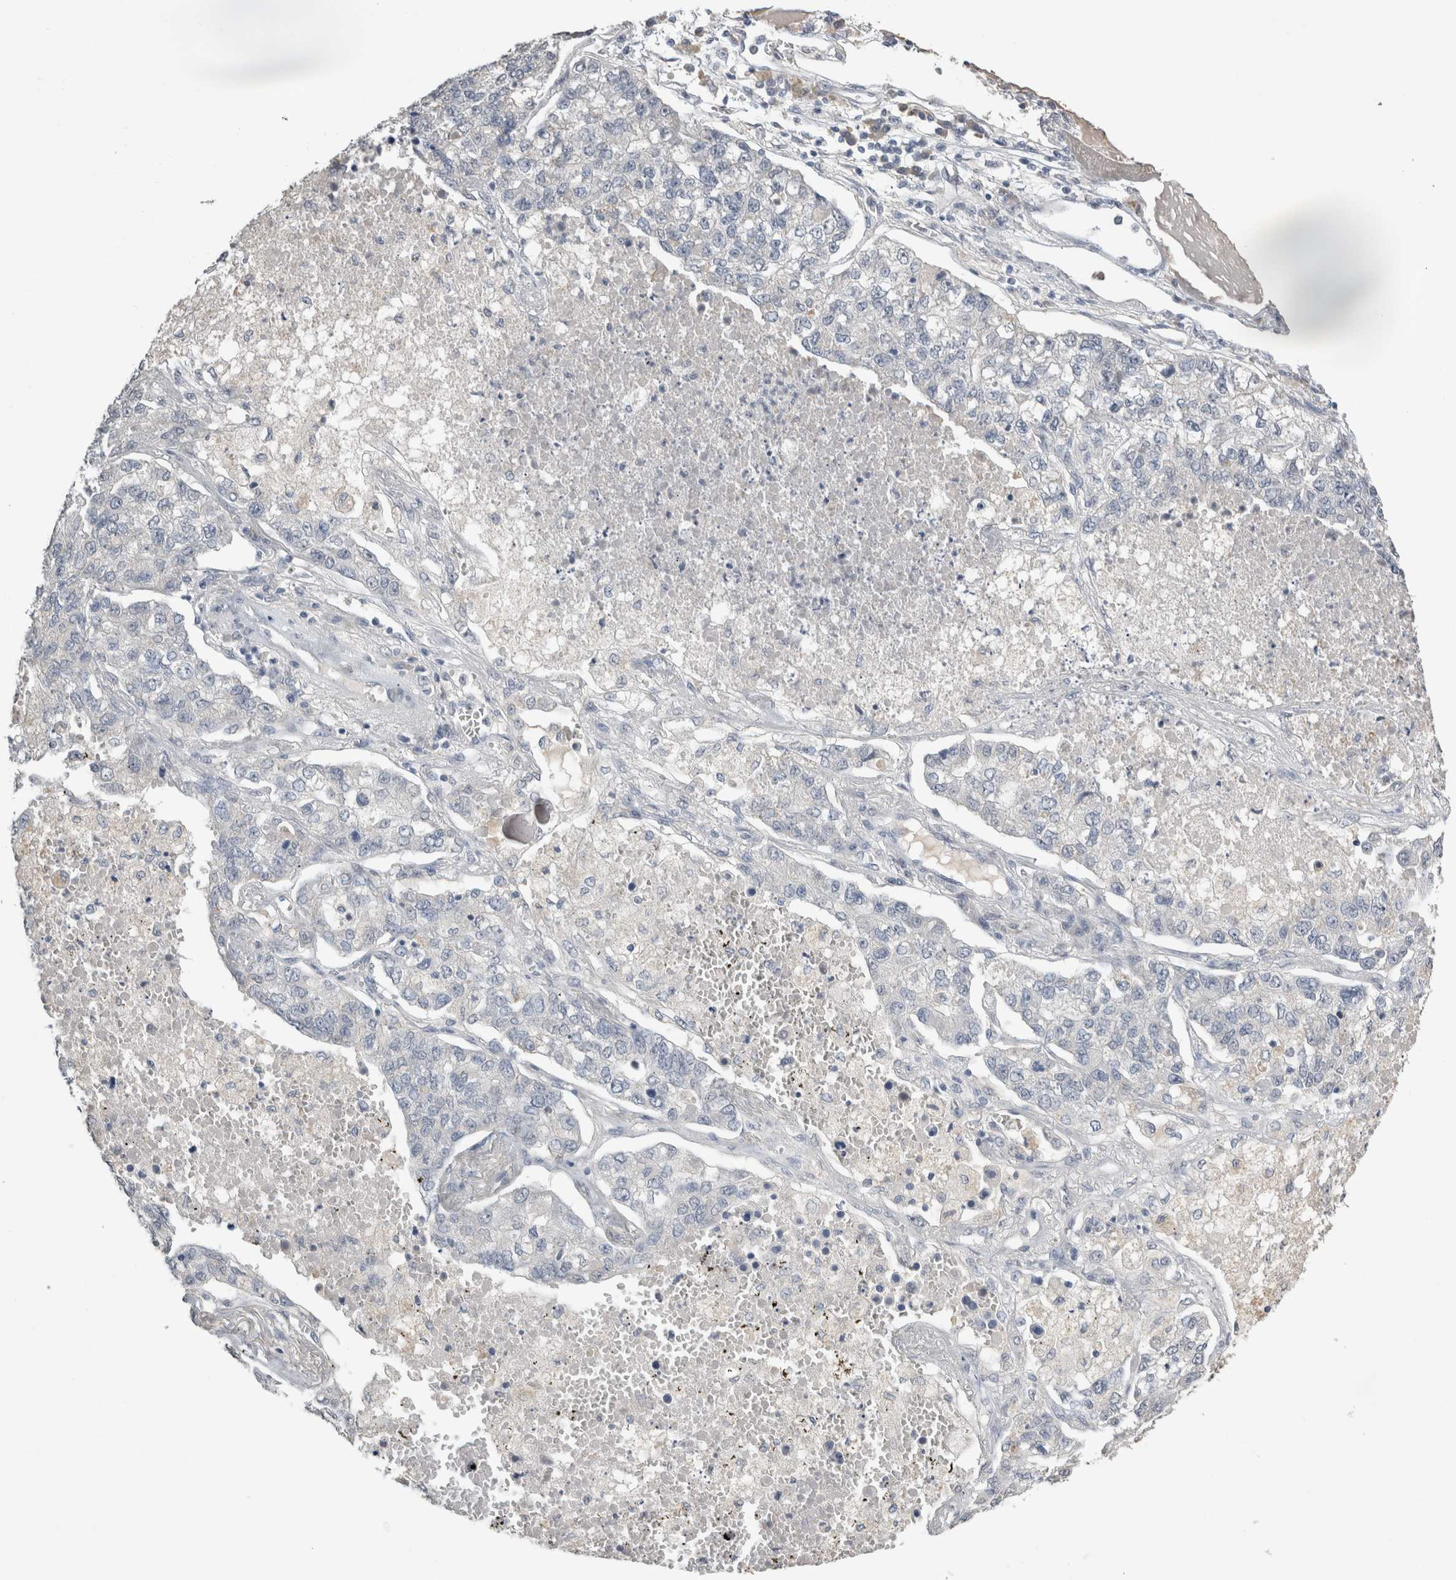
{"staining": {"intensity": "negative", "quantity": "none", "location": "none"}, "tissue": "lung cancer", "cell_type": "Tumor cells", "image_type": "cancer", "snomed": [{"axis": "morphology", "description": "Adenocarcinoma, NOS"}, {"axis": "topography", "description": "Lung"}], "caption": "Lung cancer (adenocarcinoma) was stained to show a protein in brown. There is no significant expression in tumor cells.", "gene": "NAALADL2", "patient": {"sex": "male", "age": 49}}